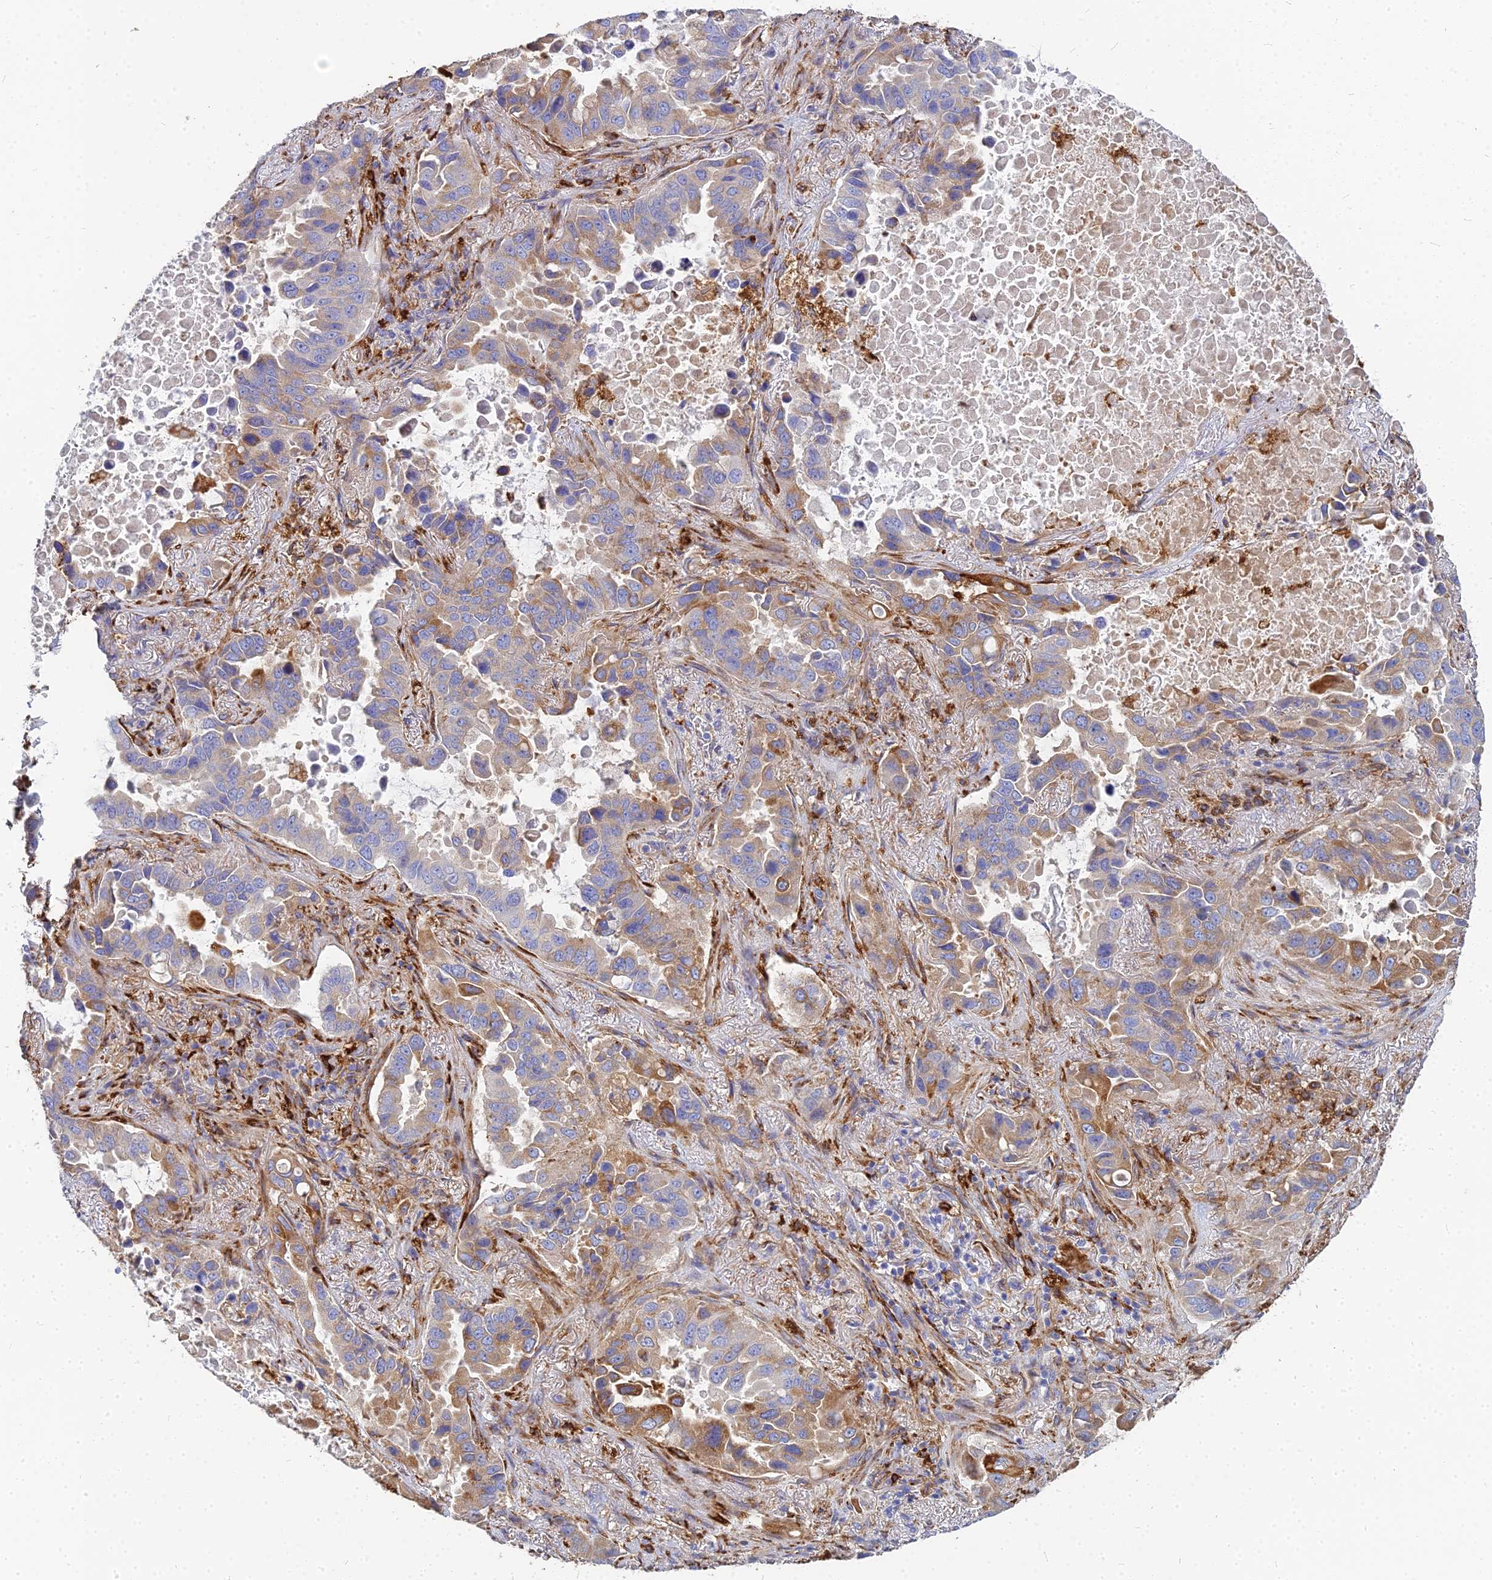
{"staining": {"intensity": "moderate", "quantity": "25%-75%", "location": "cytoplasmic/membranous"}, "tissue": "lung cancer", "cell_type": "Tumor cells", "image_type": "cancer", "snomed": [{"axis": "morphology", "description": "Adenocarcinoma, NOS"}, {"axis": "topography", "description": "Lung"}], "caption": "Human lung cancer (adenocarcinoma) stained with a protein marker displays moderate staining in tumor cells.", "gene": "VAT1", "patient": {"sex": "male", "age": 64}}